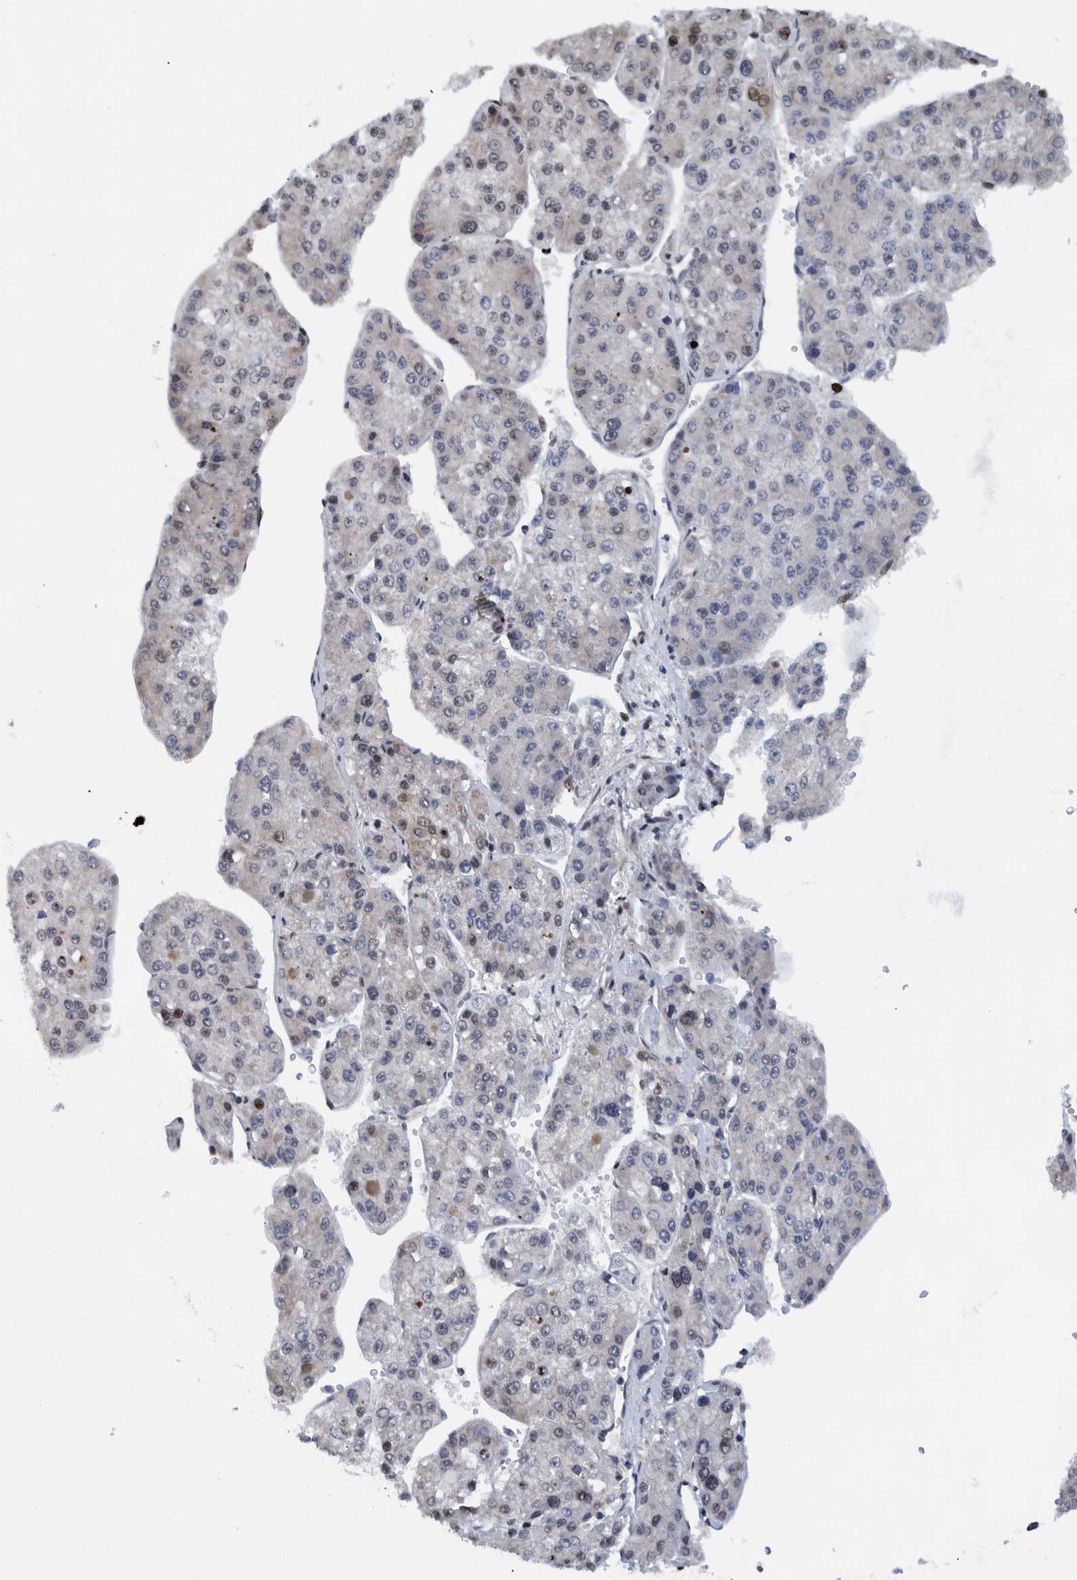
{"staining": {"intensity": "moderate", "quantity": "<25%", "location": "nuclear"}, "tissue": "liver cancer", "cell_type": "Tumor cells", "image_type": "cancer", "snomed": [{"axis": "morphology", "description": "Carcinoma, Hepatocellular, NOS"}, {"axis": "topography", "description": "Liver"}], "caption": "High-power microscopy captured an IHC photomicrograph of hepatocellular carcinoma (liver), revealing moderate nuclear expression in about <25% of tumor cells.", "gene": "HEATR9", "patient": {"sex": "female", "age": 73}}